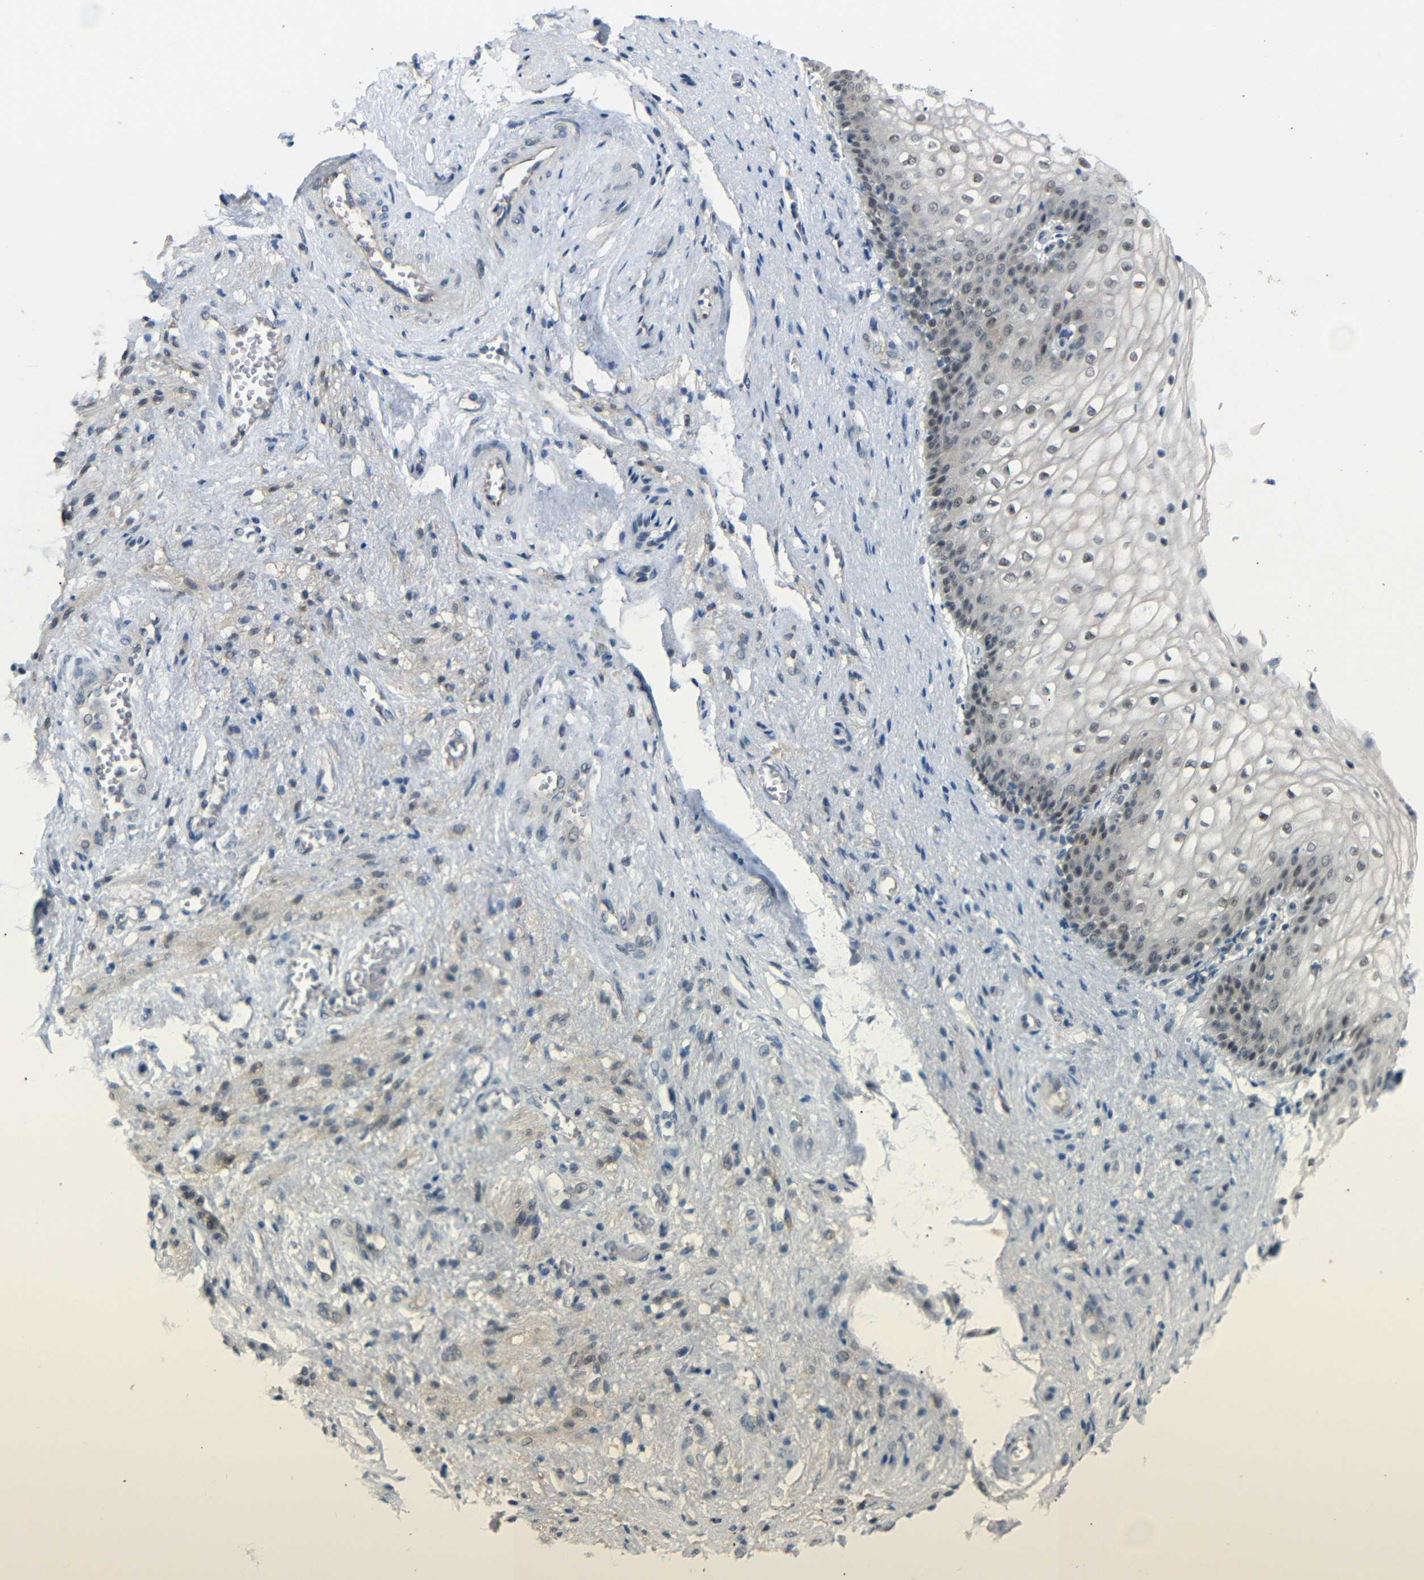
{"staining": {"intensity": "moderate", "quantity": "<25%", "location": "nuclear"}, "tissue": "vagina", "cell_type": "Squamous epithelial cells", "image_type": "normal", "snomed": [{"axis": "morphology", "description": "Normal tissue, NOS"}, {"axis": "topography", "description": "Vagina"}], "caption": "DAB immunohistochemical staining of unremarkable vagina demonstrates moderate nuclear protein staining in about <25% of squamous epithelial cells. (IHC, brightfield microscopy, high magnification).", "gene": "GPR158", "patient": {"sex": "female", "age": 34}}